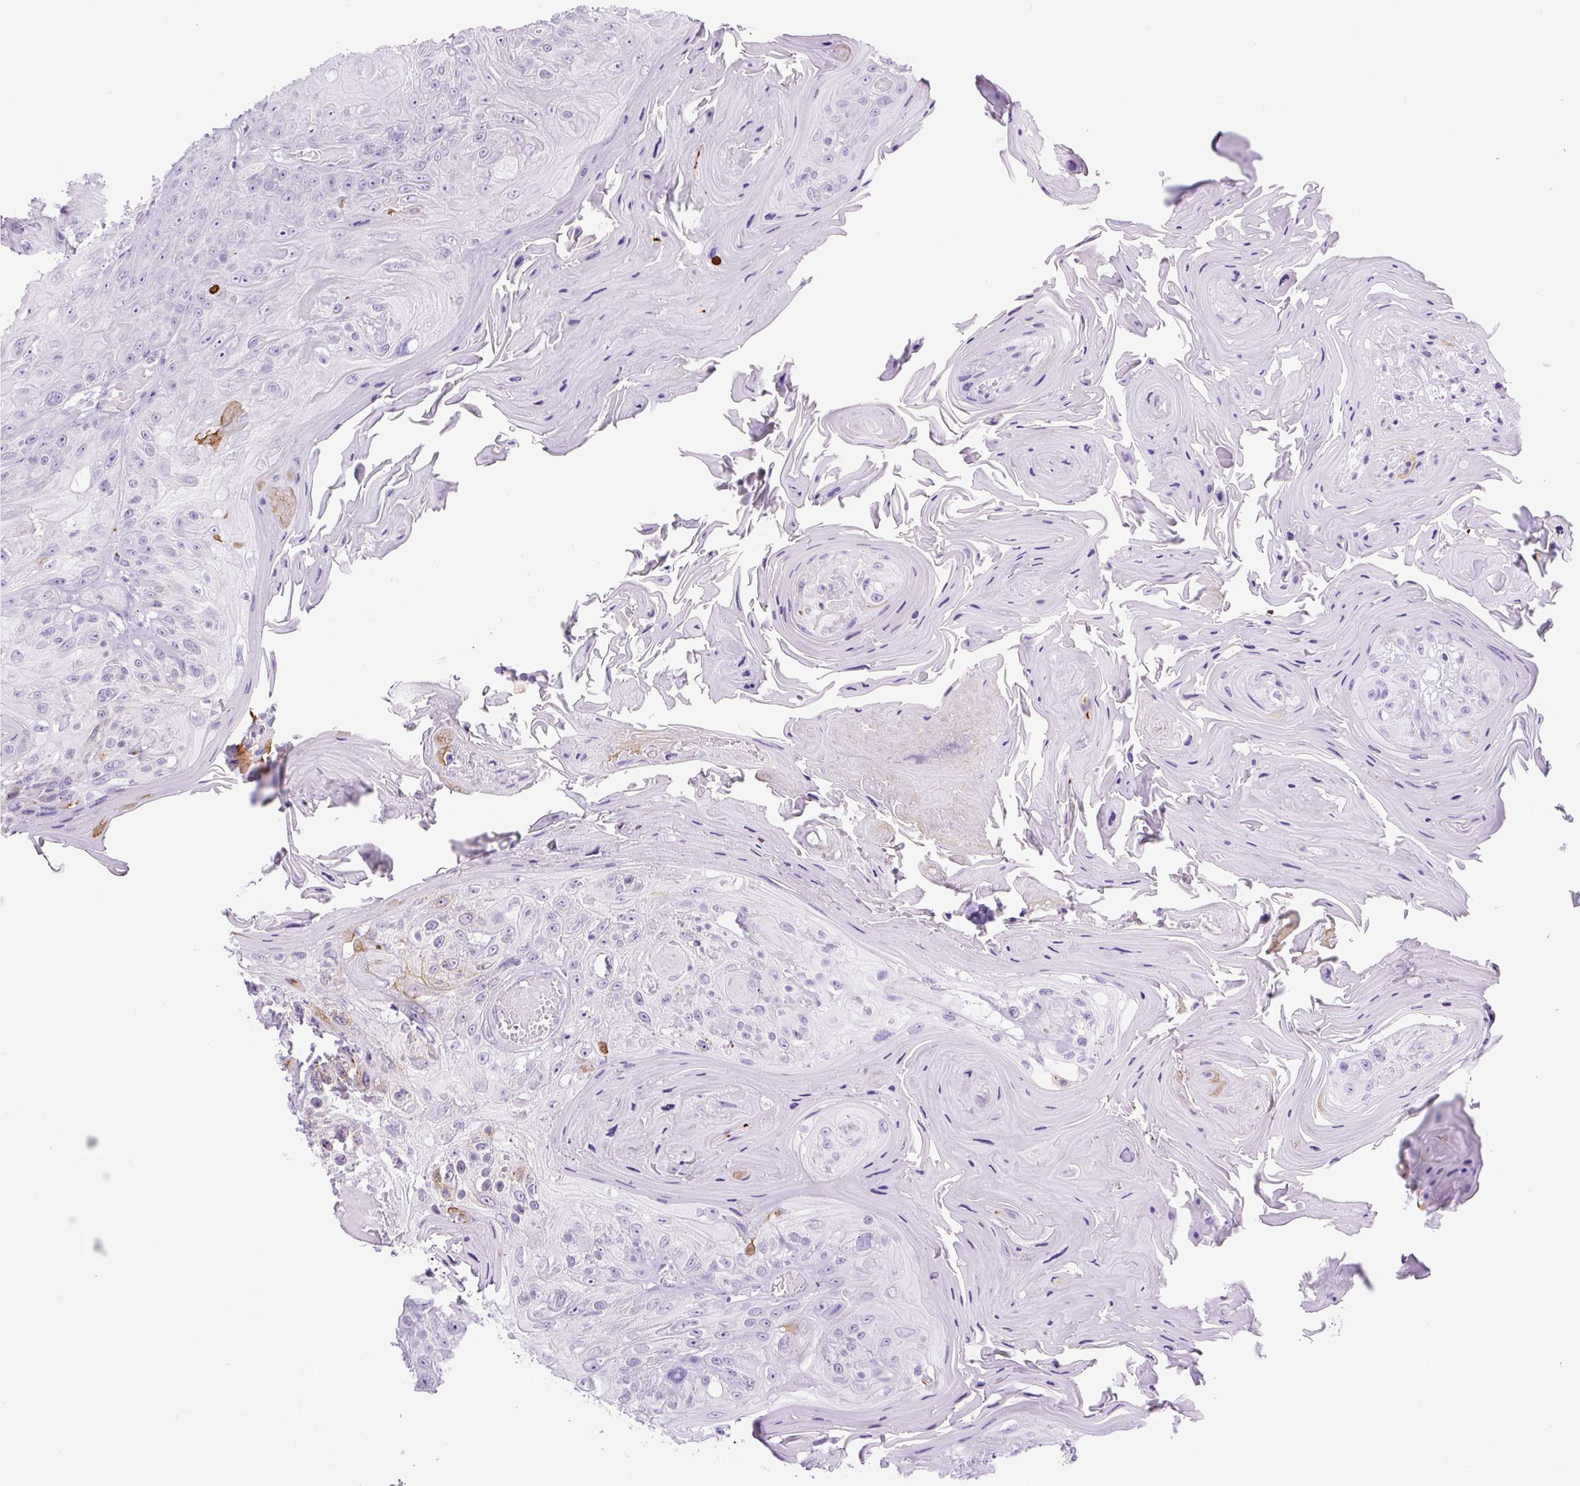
{"staining": {"intensity": "negative", "quantity": "none", "location": "none"}, "tissue": "head and neck cancer", "cell_type": "Tumor cells", "image_type": "cancer", "snomed": [{"axis": "morphology", "description": "Squamous cell carcinoma, NOS"}, {"axis": "topography", "description": "Head-Neck"}], "caption": "Squamous cell carcinoma (head and neck) was stained to show a protein in brown. There is no significant expression in tumor cells.", "gene": "RNF212B", "patient": {"sex": "female", "age": 59}}